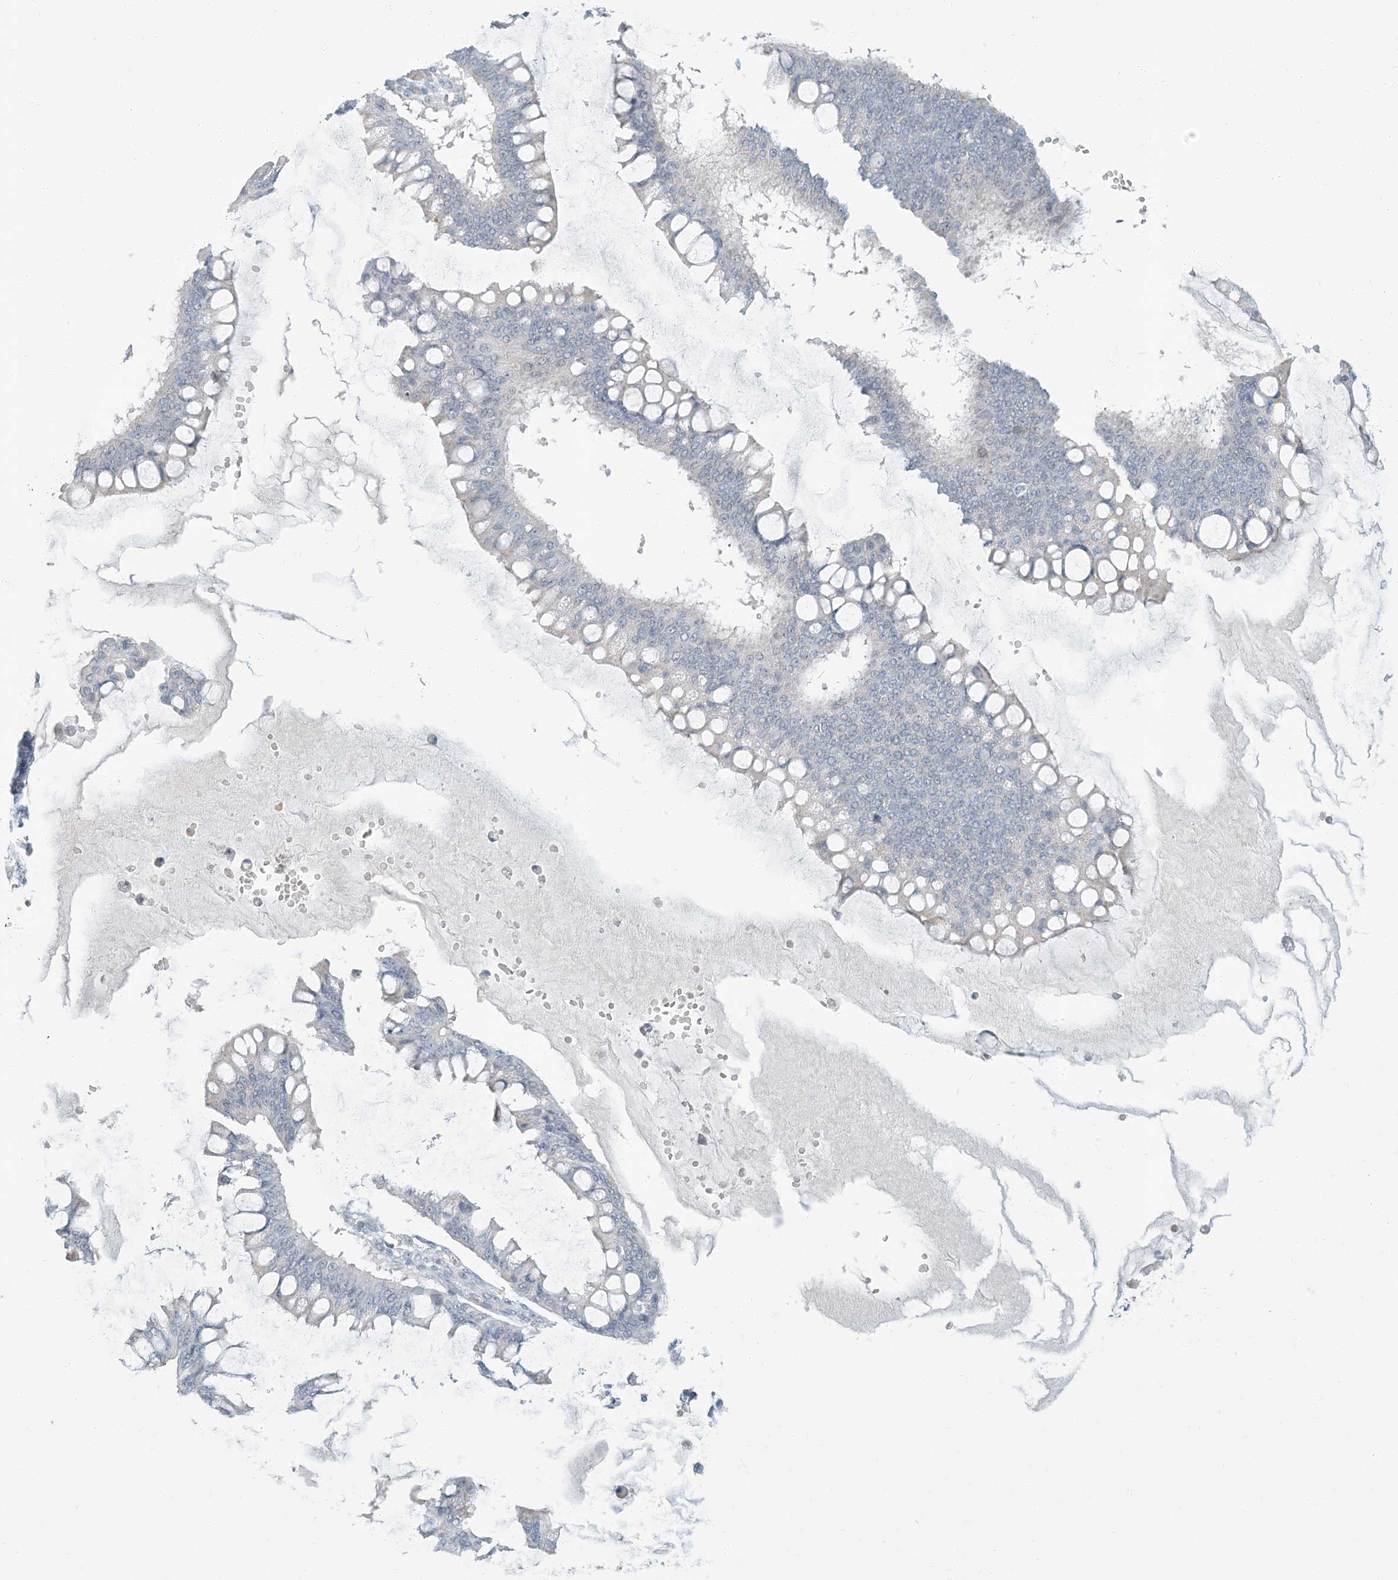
{"staining": {"intensity": "negative", "quantity": "none", "location": "none"}, "tissue": "ovarian cancer", "cell_type": "Tumor cells", "image_type": "cancer", "snomed": [{"axis": "morphology", "description": "Cystadenocarcinoma, mucinous, NOS"}, {"axis": "topography", "description": "Ovary"}], "caption": "Immunohistochemistry (IHC) photomicrograph of human ovarian mucinous cystadenocarcinoma stained for a protein (brown), which shows no expression in tumor cells.", "gene": "EPHA4", "patient": {"sex": "female", "age": 73}}